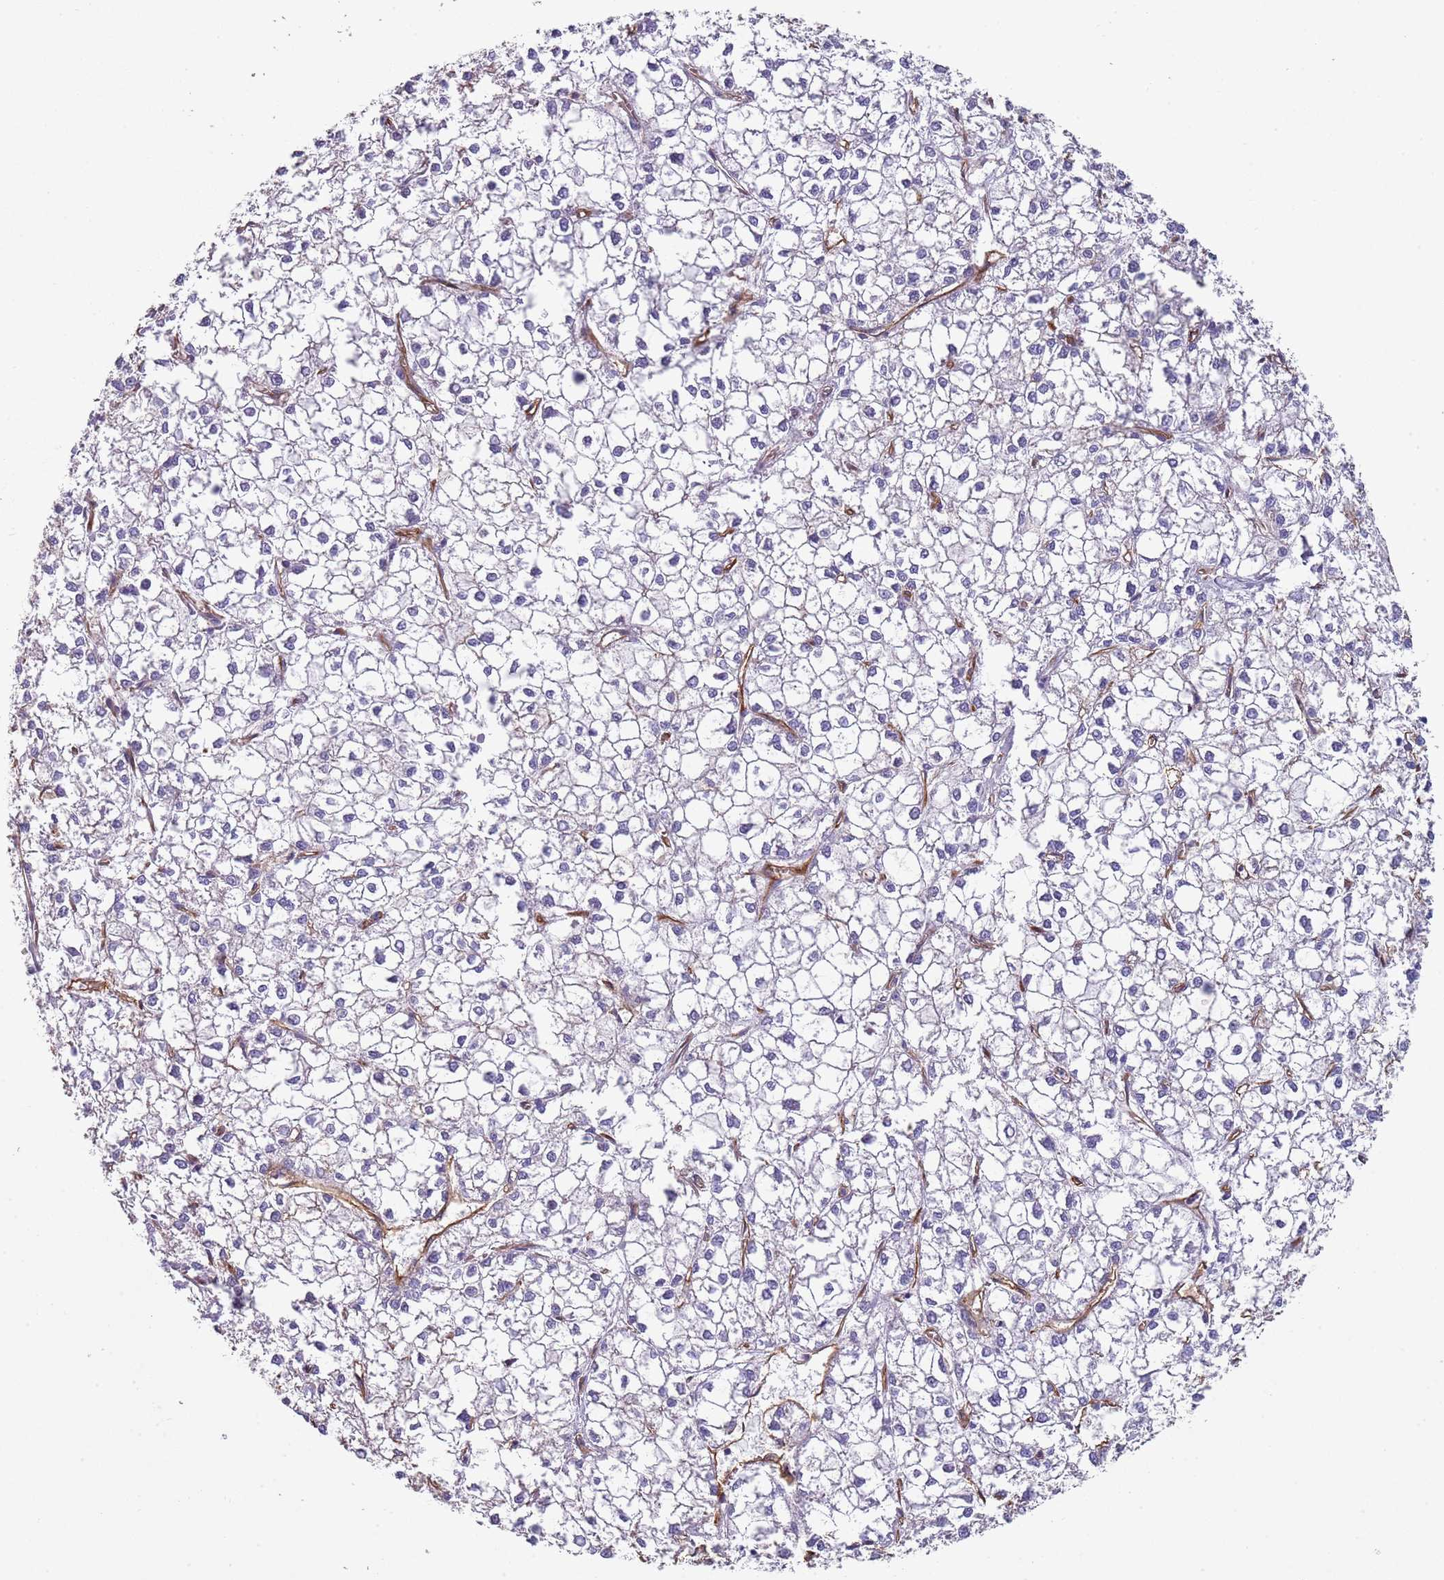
{"staining": {"intensity": "negative", "quantity": "none", "location": "none"}, "tissue": "liver cancer", "cell_type": "Tumor cells", "image_type": "cancer", "snomed": [{"axis": "morphology", "description": "Carcinoma, Hepatocellular, NOS"}, {"axis": "topography", "description": "Liver"}], "caption": "This photomicrograph is of liver cancer stained with immunohistochemistry (IHC) to label a protein in brown with the nuclei are counter-stained blue. There is no staining in tumor cells.", "gene": "NBPF3", "patient": {"sex": "female", "age": 43}}